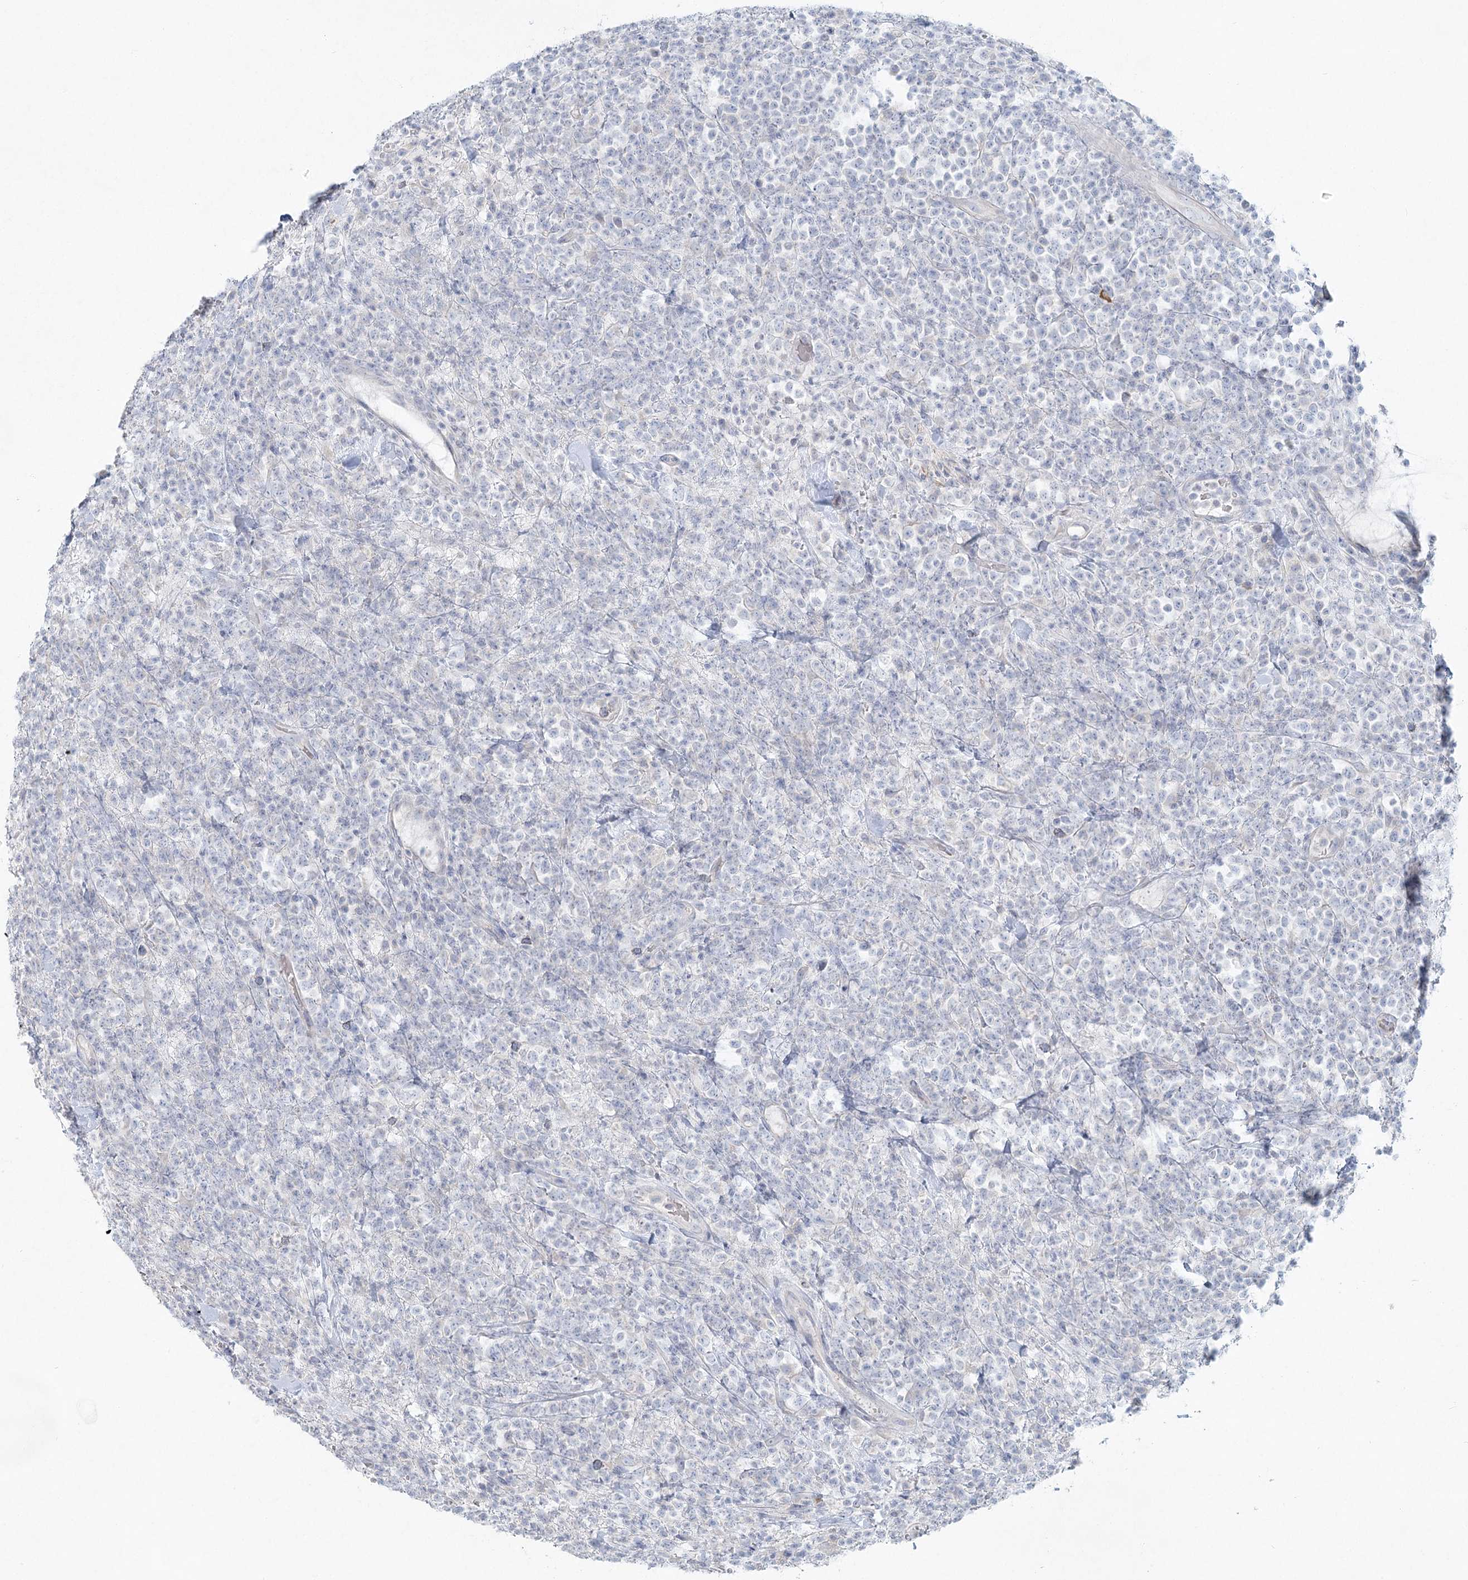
{"staining": {"intensity": "negative", "quantity": "none", "location": "none"}, "tissue": "lymphoma", "cell_type": "Tumor cells", "image_type": "cancer", "snomed": [{"axis": "morphology", "description": "Malignant lymphoma, non-Hodgkin's type, High grade"}, {"axis": "topography", "description": "Colon"}], "caption": "Lymphoma was stained to show a protein in brown. There is no significant positivity in tumor cells.", "gene": "LRP2BP", "patient": {"sex": "female", "age": 53}}